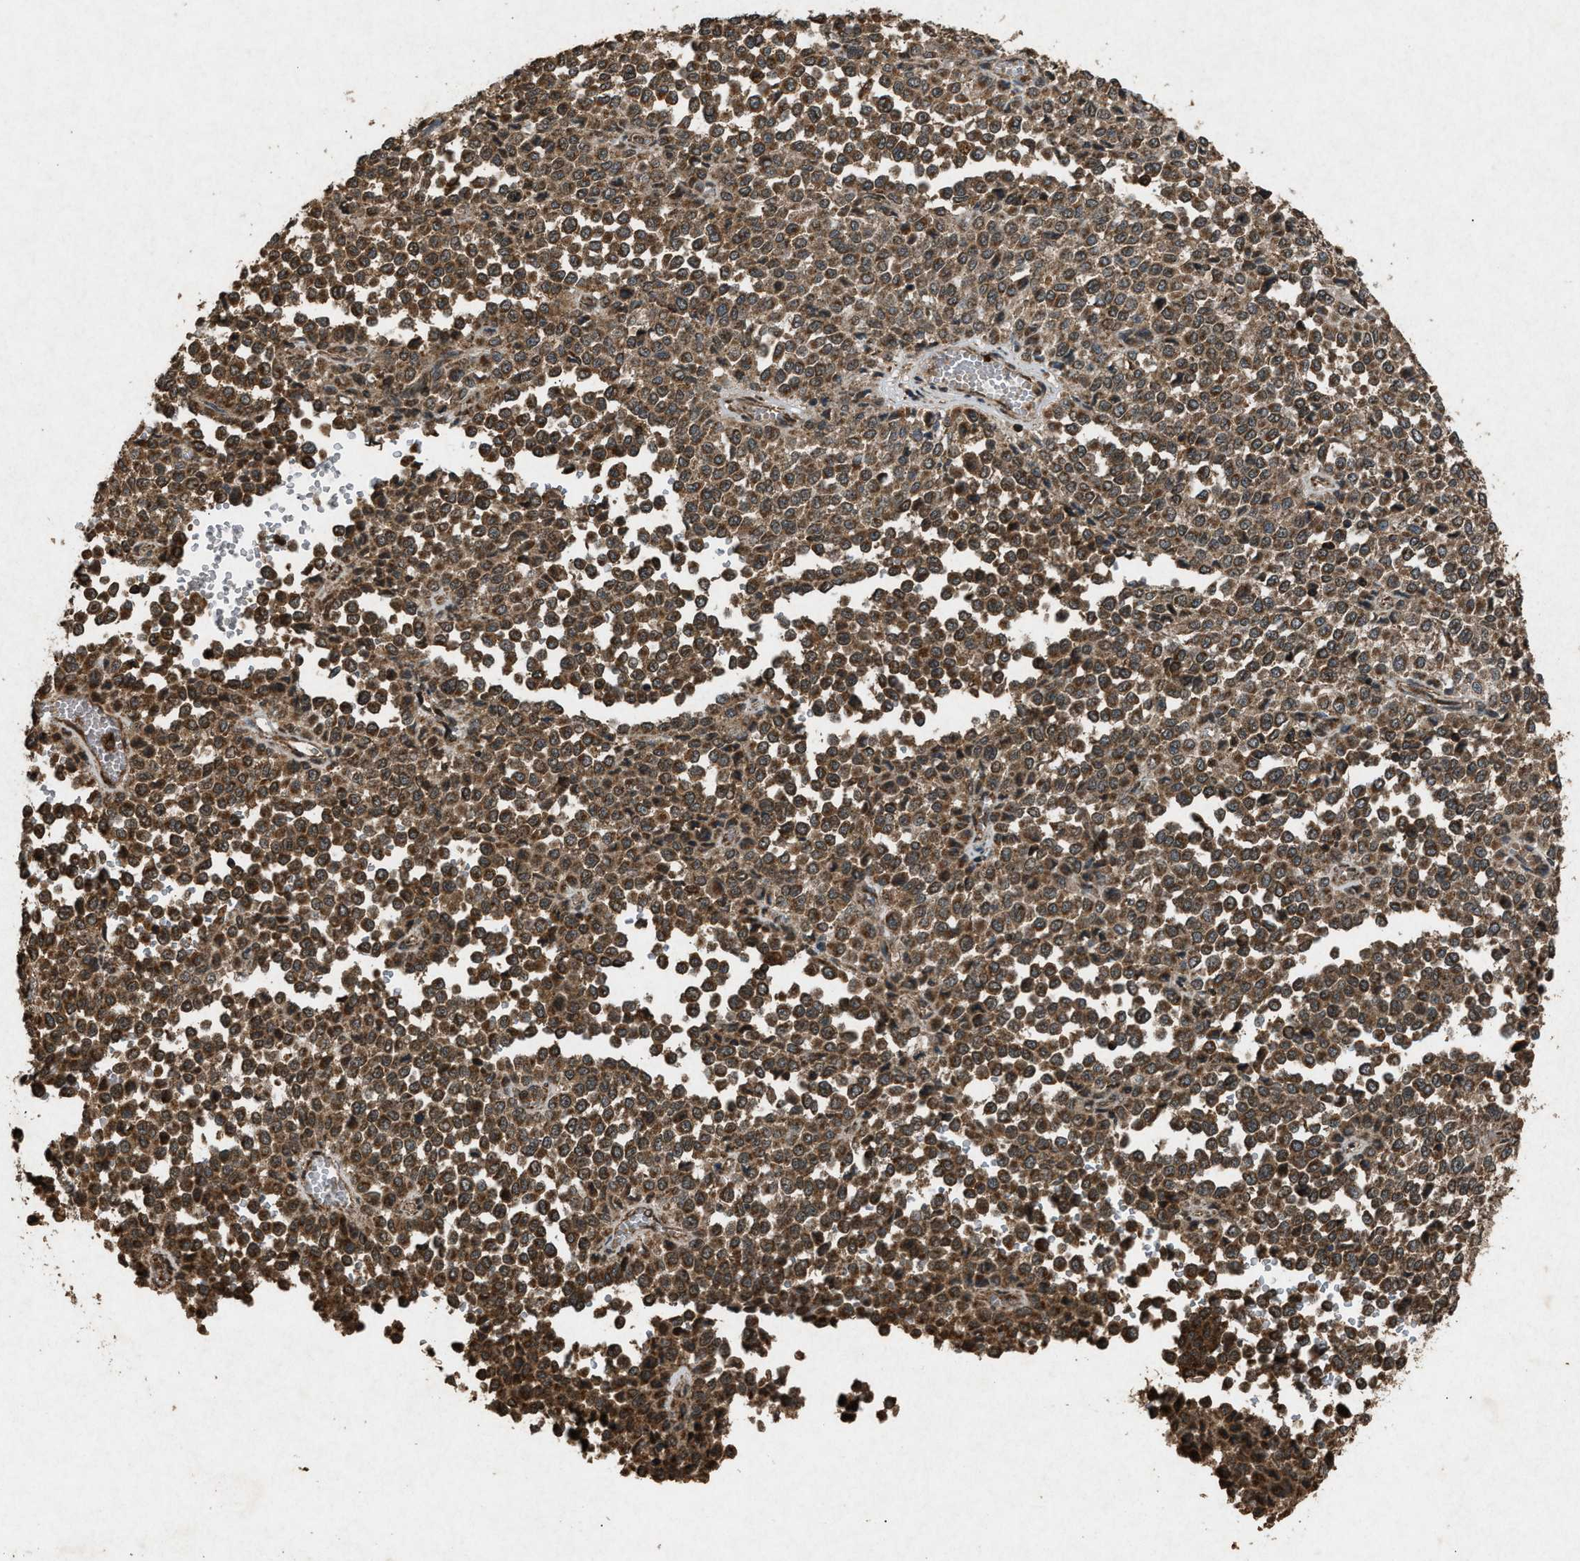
{"staining": {"intensity": "moderate", "quantity": ">75%", "location": "cytoplasmic/membranous"}, "tissue": "melanoma", "cell_type": "Tumor cells", "image_type": "cancer", "snomed": [{"axis": "morphology", "description": "Malignant melanoma, Metastatic site"}, {"axis": "topography", "description": "Pancreas"}], "caption": "Protein expression analysis of malignant melanoma (metastatic site) shows moderate cytoplasmic/membranous positivity in about >75% of tumor cells.", "gene": "OAS1", "patient": {"sex": "female", "age": 30}}